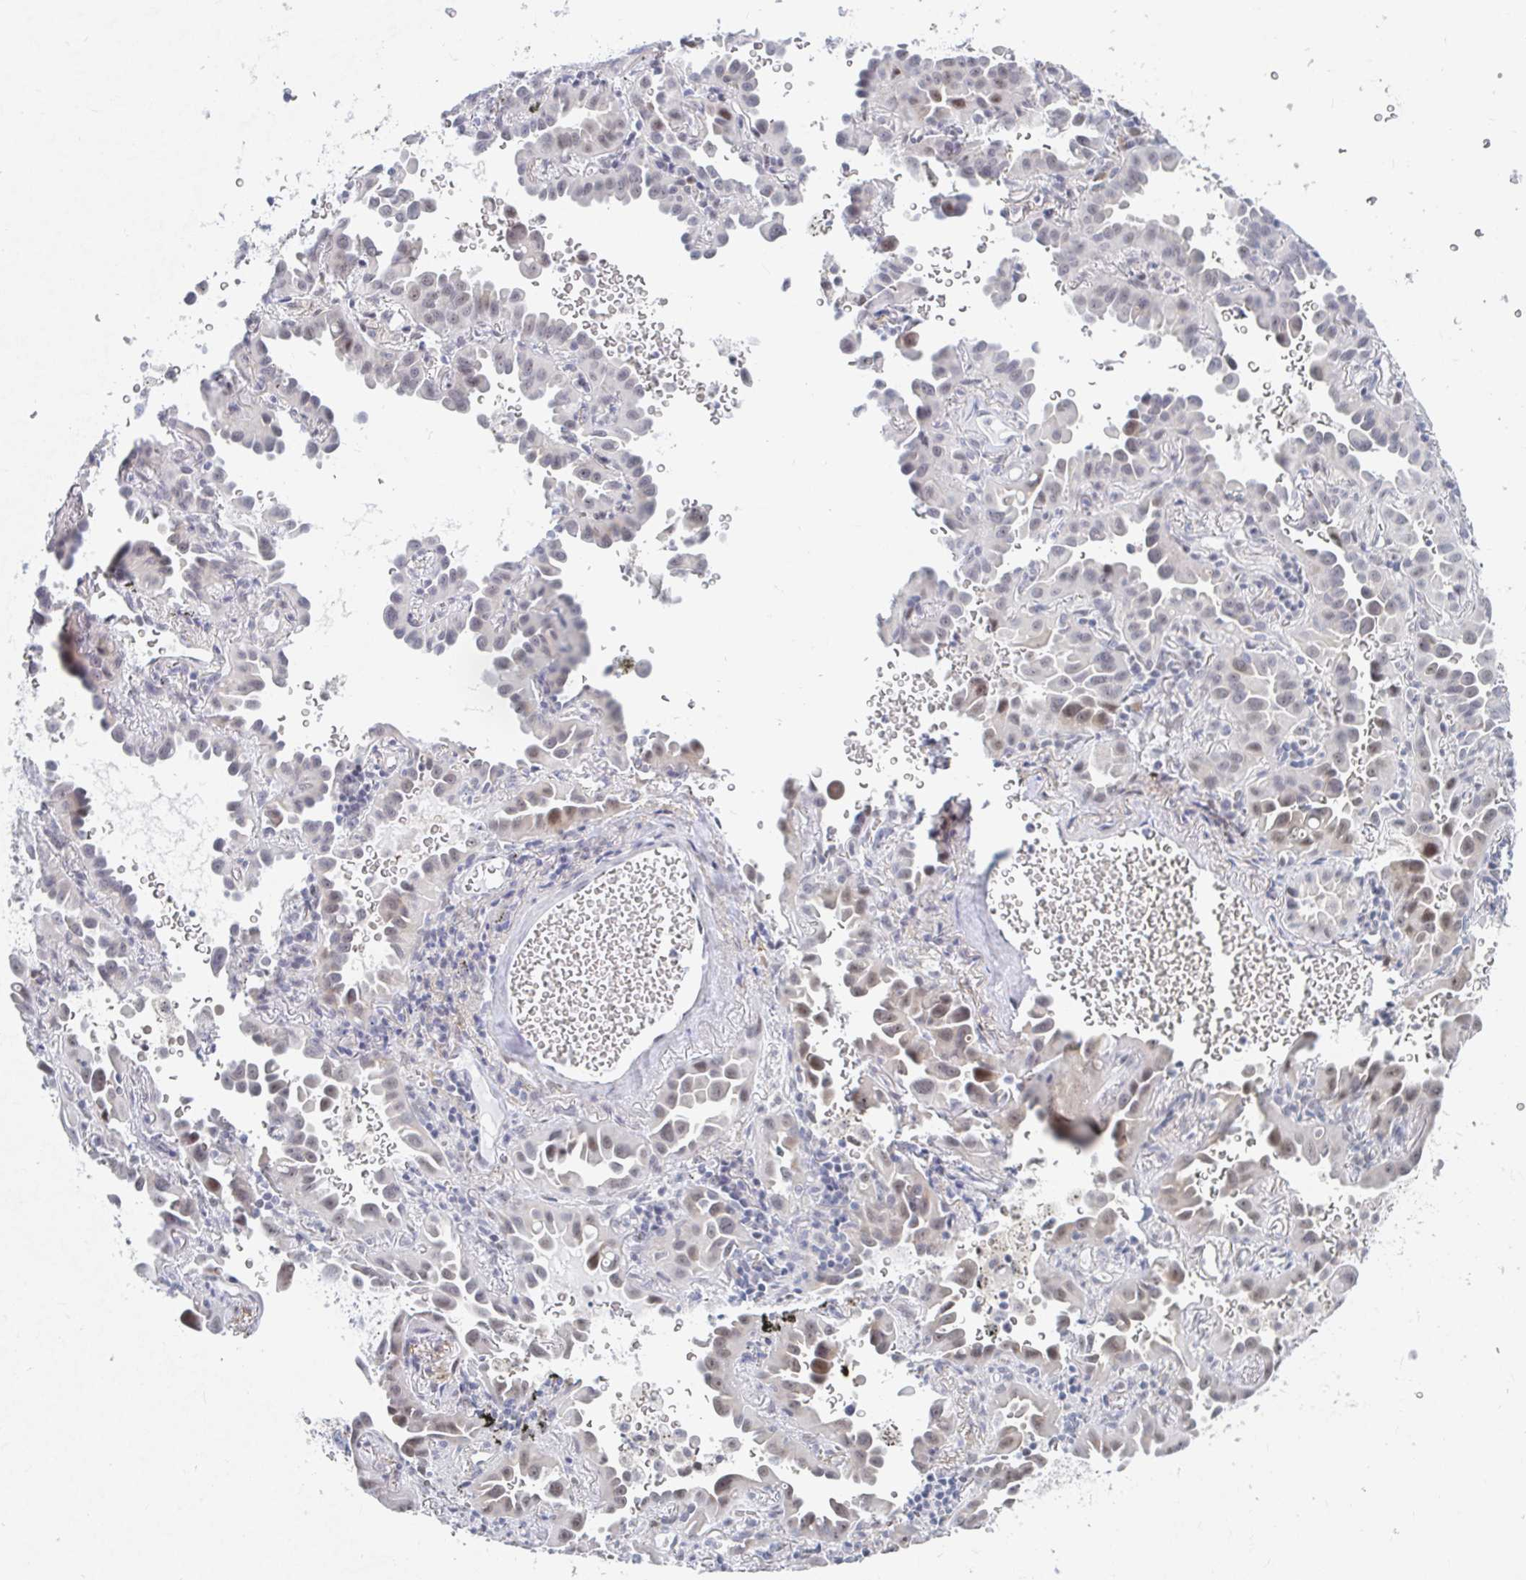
{"staining": {"intensity": "weak", "quantity": "<25%", "location": "nuclear"}, "tissue": "lung cancer", "cell_type": "Tumor cells", "image_type": "cancer", "snomed": [{"axis": "morphology", "description": "Adenocarcinoma, NOS"}, {"axis": "topography", "description": "Lung"}], "caption": "Tumor cells show no significant staining in lung adenocarcinoma.", "gene": "COL28A1", "patient": {"sex": "male", "age": 68}}